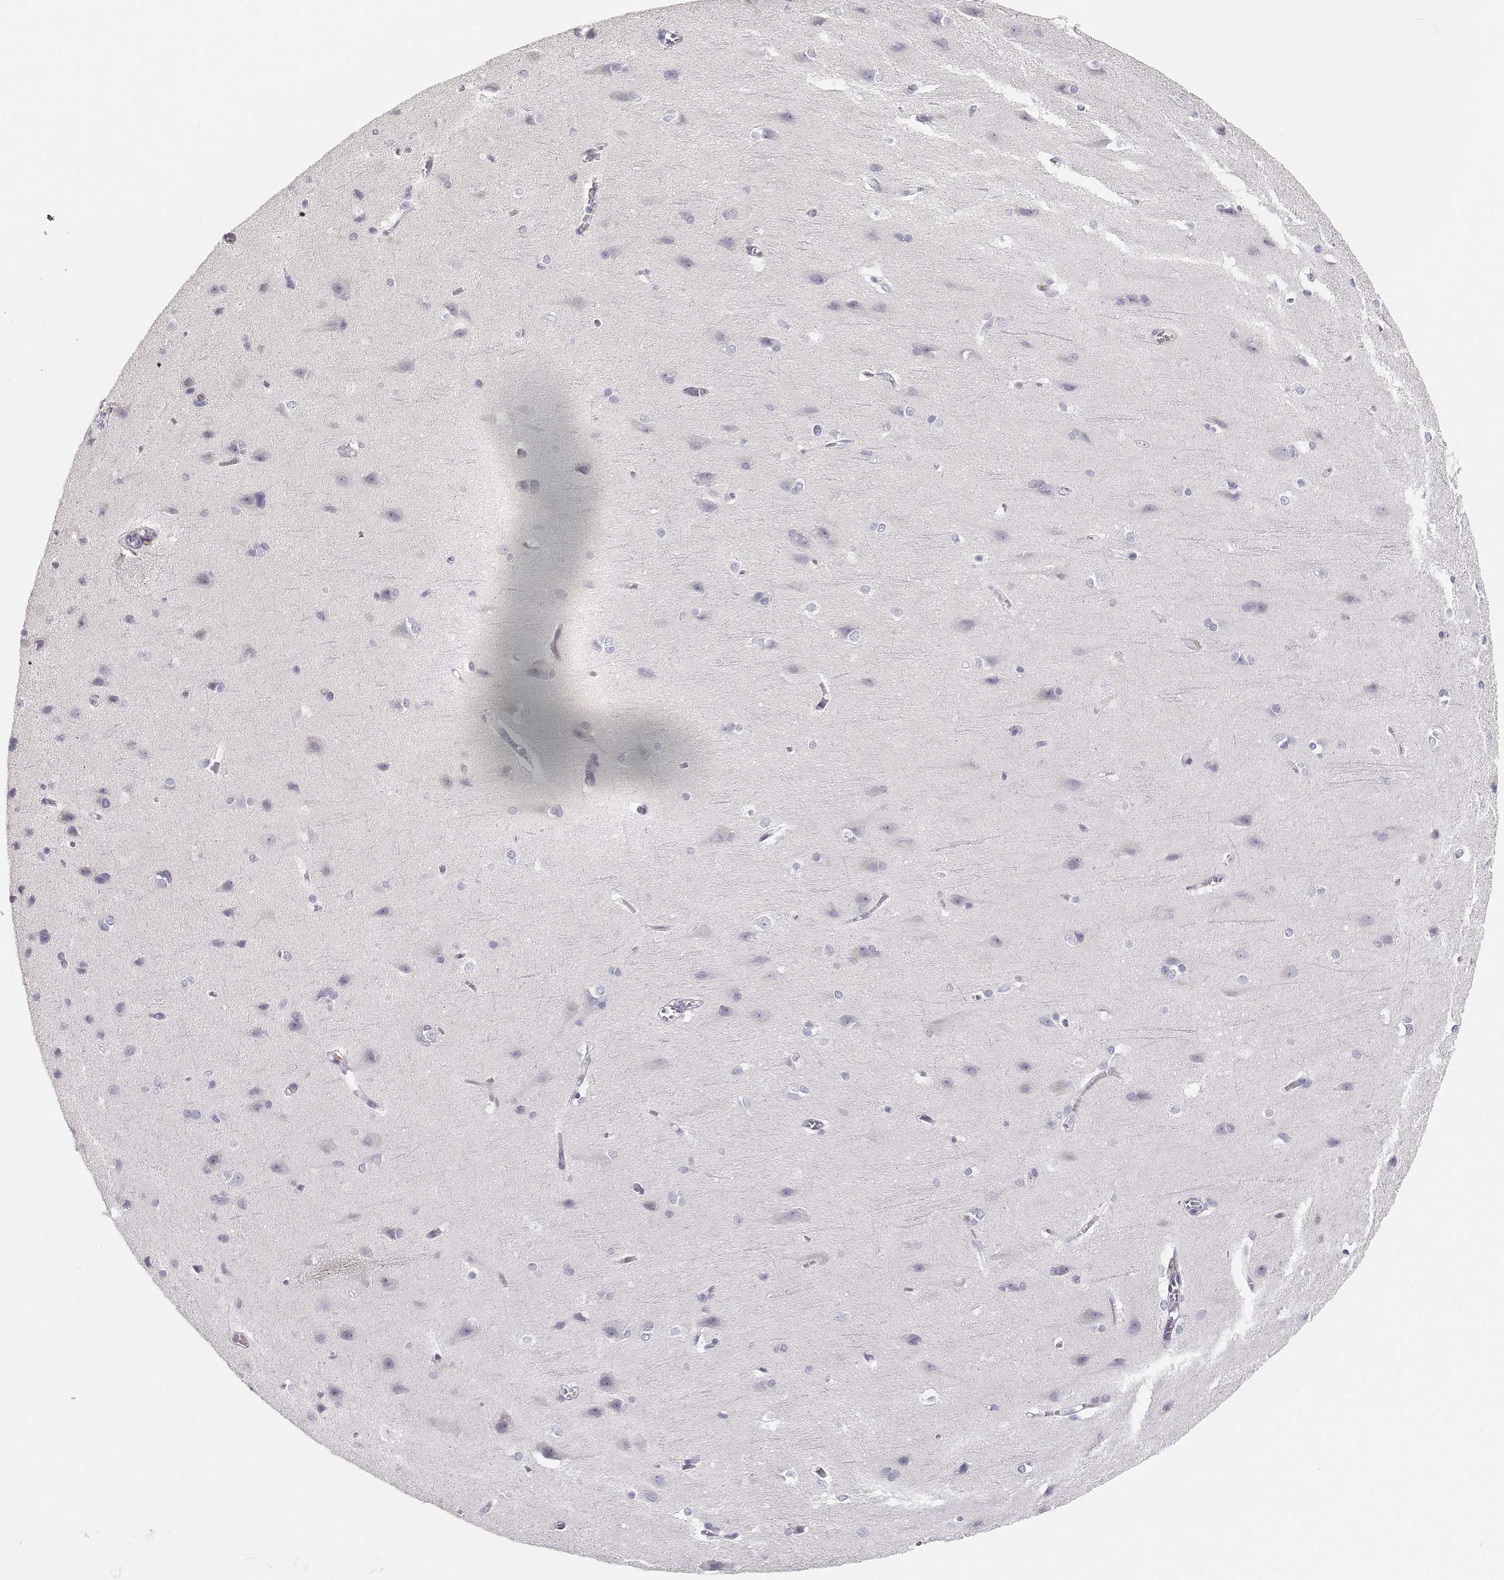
{"staining": {"intensity": "negative", "quantity": "none", "location": "none"}, "tissue": "cerebral cortex", "cell_type": "Endothelial cells", "image_type": "normal", "snomed": [{"axis": "morphology", "description": "Normal tissue, NOS"}, {"axis": "topography", "description": "Cerebral cortex"}], "caption": "The histopathology image displays no staining of endothelial cells in normal cerebral cortex. The staining is performed using DAB (3,3'-diaminobenzidine) brown chromogen with nuclei counter-stained in using hematoxylin.", "gene": "FAM166A", "patient": {"sex": "male", "age": 37}}